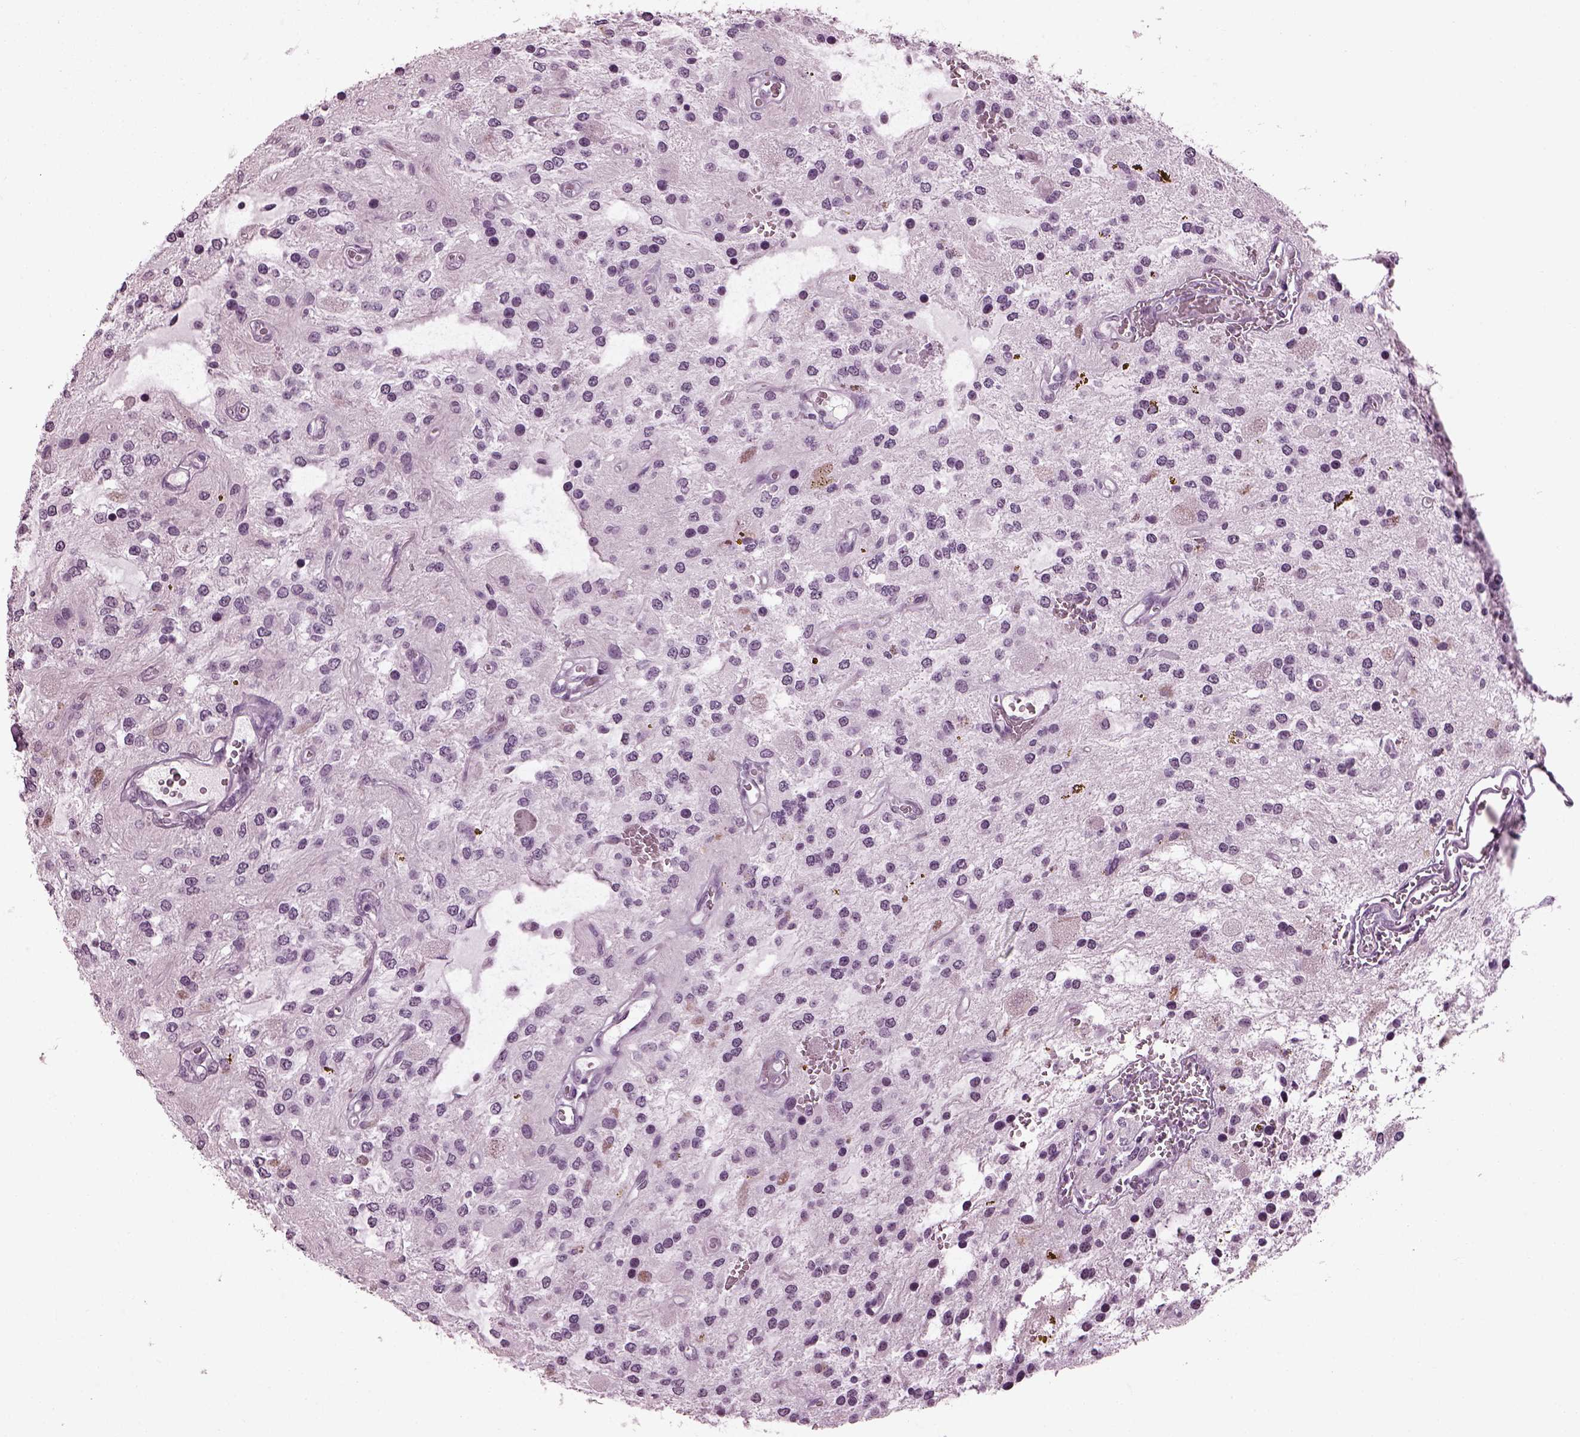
{"staining": {"intensity": "negative", "quantity": "none", "location": "none"}, "tissue": "glioma", "cell_type": "Tumor cells", "image_type": "cancer", "snomed": [{"axis": "morphology", "description": "Glioma, malignant, Low grade"}, {"axis": "topography", "description": "Cerebellum"}], "caption": "There is no significant positivity in tumor cells of malignant low-grade glioma.", "gene": "ADGRG2", "patient": {"sex": "female", "age": 14}}